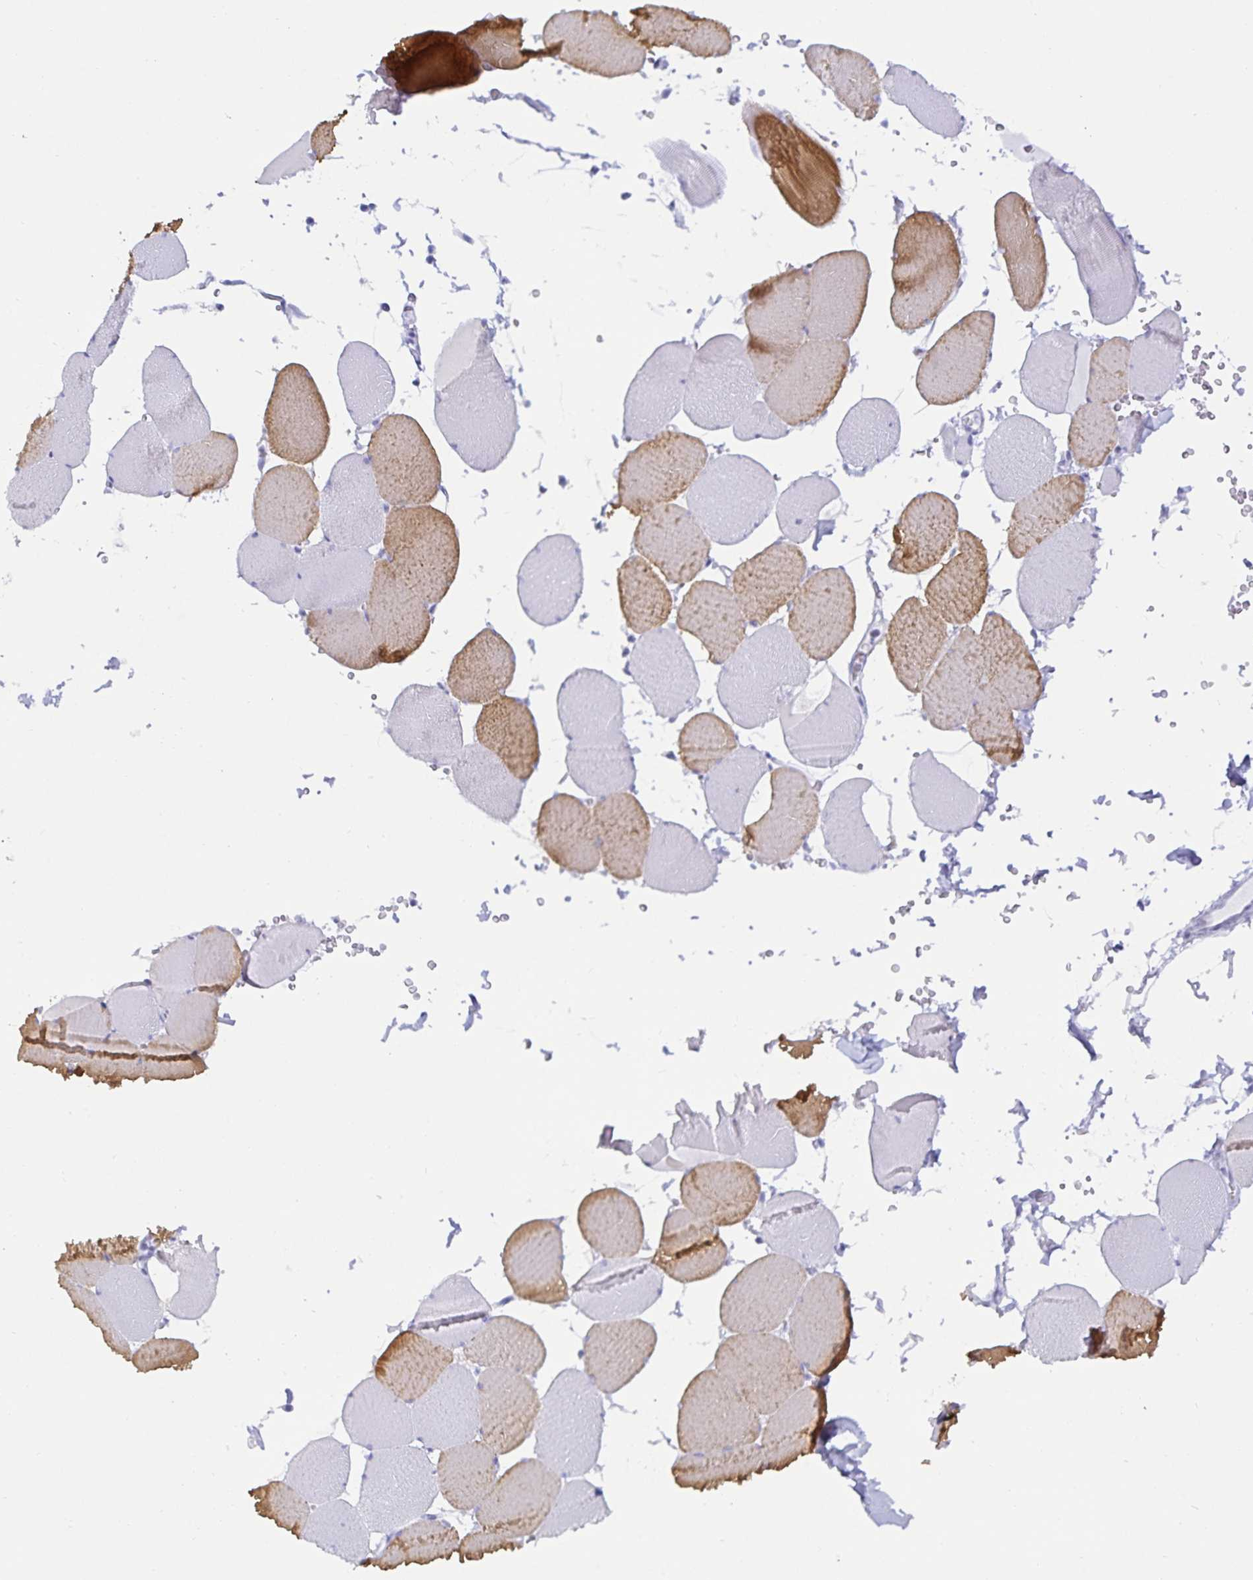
{"staining": {"intensity": "moderate", "quantity": "25%-75%", "location": "cytoplasmic/membranous"}, "tissue": "skeletal muscle", "cell_type": "Myocytes", "image_type": "normal", "snomed": [{"axis": "morphology", "description": "Normal tissue, NOS"}, {"axis": "topography", "description": "Skeletal muscle"}, {"axis": "topography", "description": "Head-Neck"}], "caption": "The micrograph exhibits immunohistochemical staining of unremarkable skeletal muscle. There is moderate cytoplasmic/membranous positivity is appreciated in about 25%-75% of myocytes. Nuclei are stained in blue.", "gene": "MON2", "patient": {"sex": "male", "age": 66}}